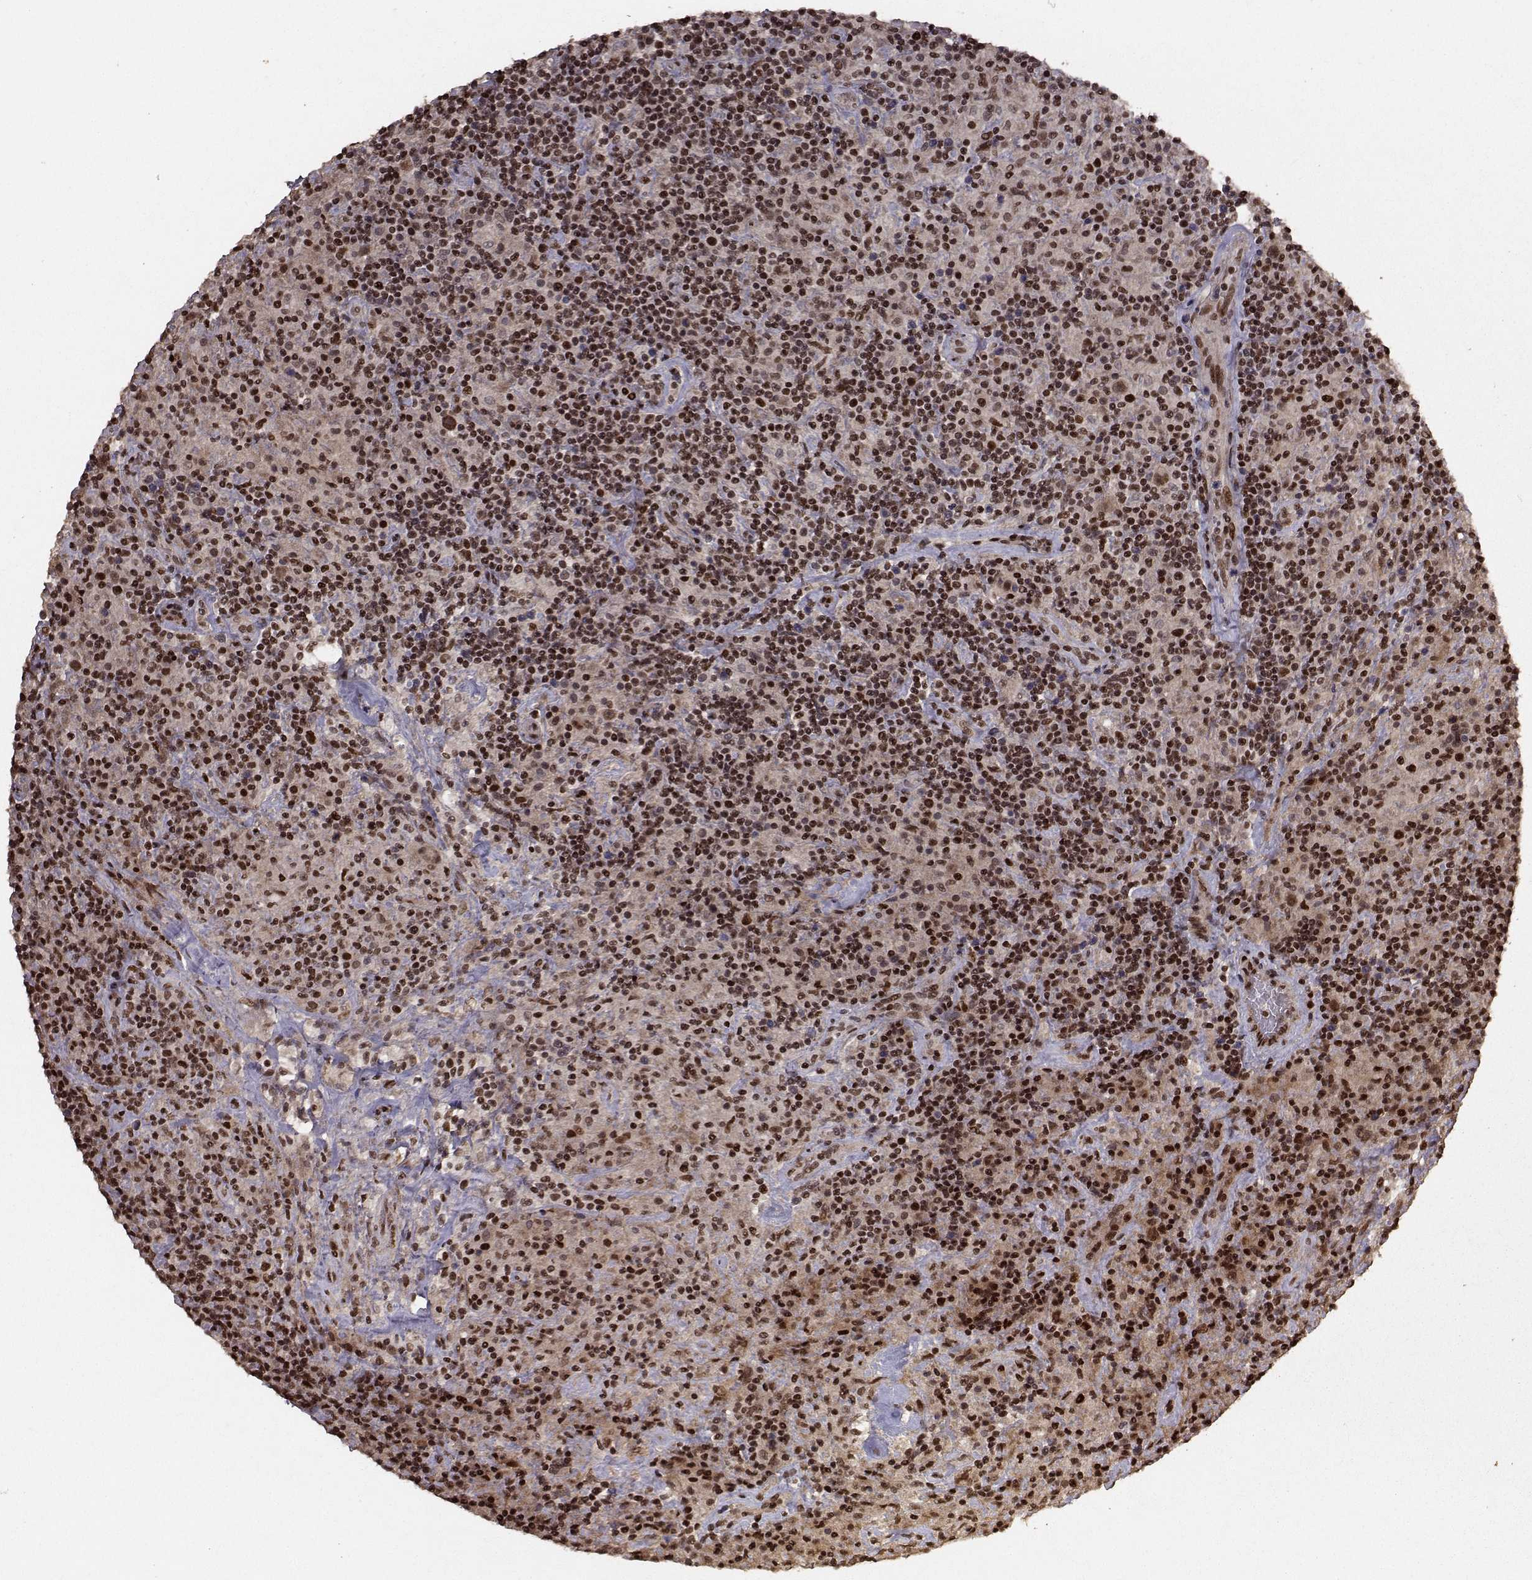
{"staining": {"intensity": "moderate", "quantity": "25%-75%", "location": "nuclear"}, "tissue": "lymphoma", "cell_type": "Tumor cells", "image_type": "cancer", "snomed": [{"axis": "morphology", "description": "Hodgkin's disease, NOS"}, {"axis": "topography", "description": "Lymph node"}], "caption": "Hodgkin's disease was stained to show a protein in brown. There is medium levels of moderate nuclear expression in approximately 25%-75% of tumor cells.", "gene": "SF1", "patient": {"sex": "male", "age": 70}}